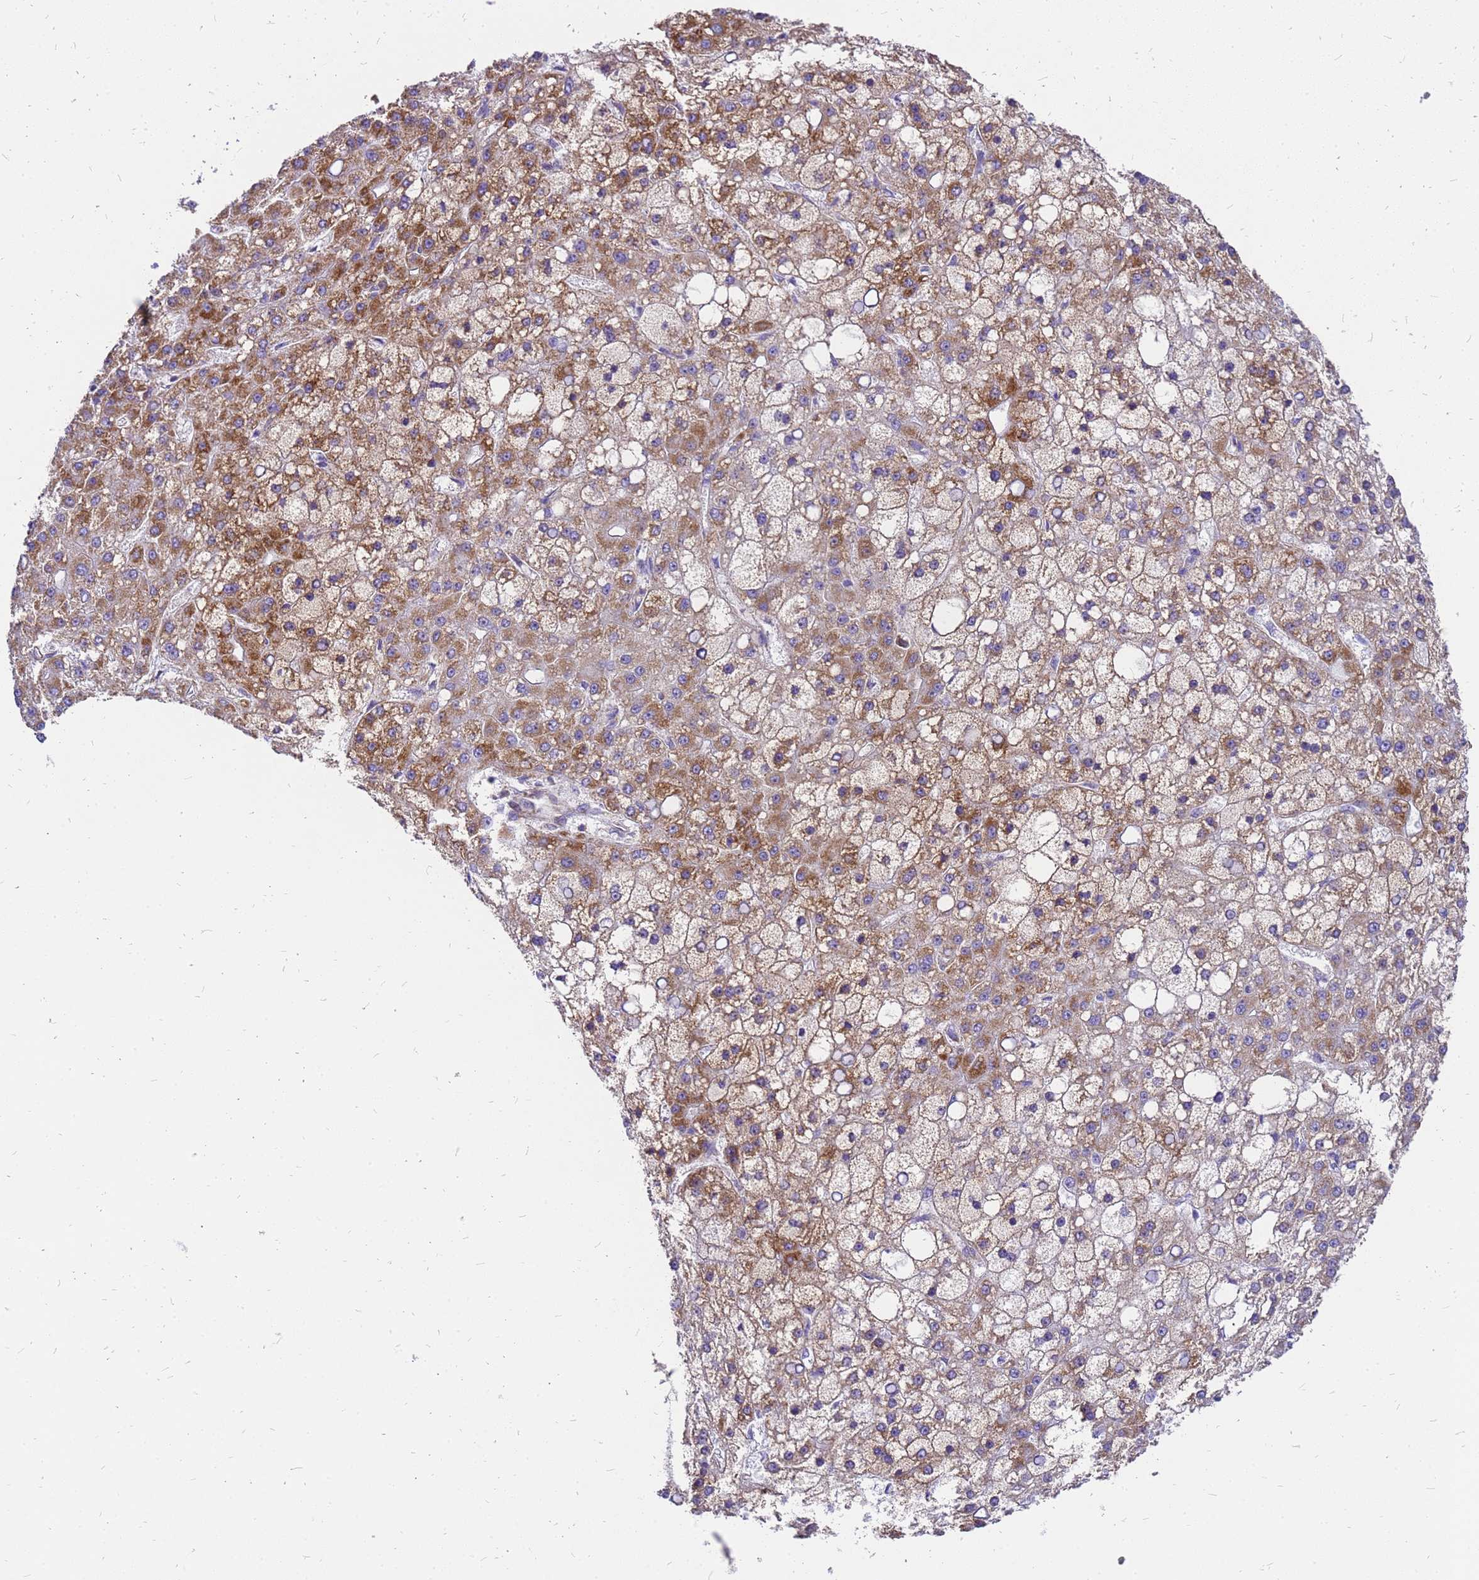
{"staining": {"intensity": "moderate", "quantity": ">75%", "location": "cytoplasmic/membranous"}, "tissue": "liver cancer", "cell_type": "Tumor cells", "image_type": "cancer", "snomed": [{"axis": "morphology", "description": "Carcinoma, Hepatocellular, NOS"}, {"axis": "topography", "description": "Liver"}], "caption": "The photomicrograph exhibits staining of liver cancer (hepatocellular carcinoma), revealing moderate cytoplasmic/membranous protein expression (brown color) within tumor cells. The staining is performed using DAB brown chromogen to label protein expression. The nuclei are counter-stained blue using hematoxylin.", "gene": "MRPS26", "patient": {"sex": "male", "age": 67}}